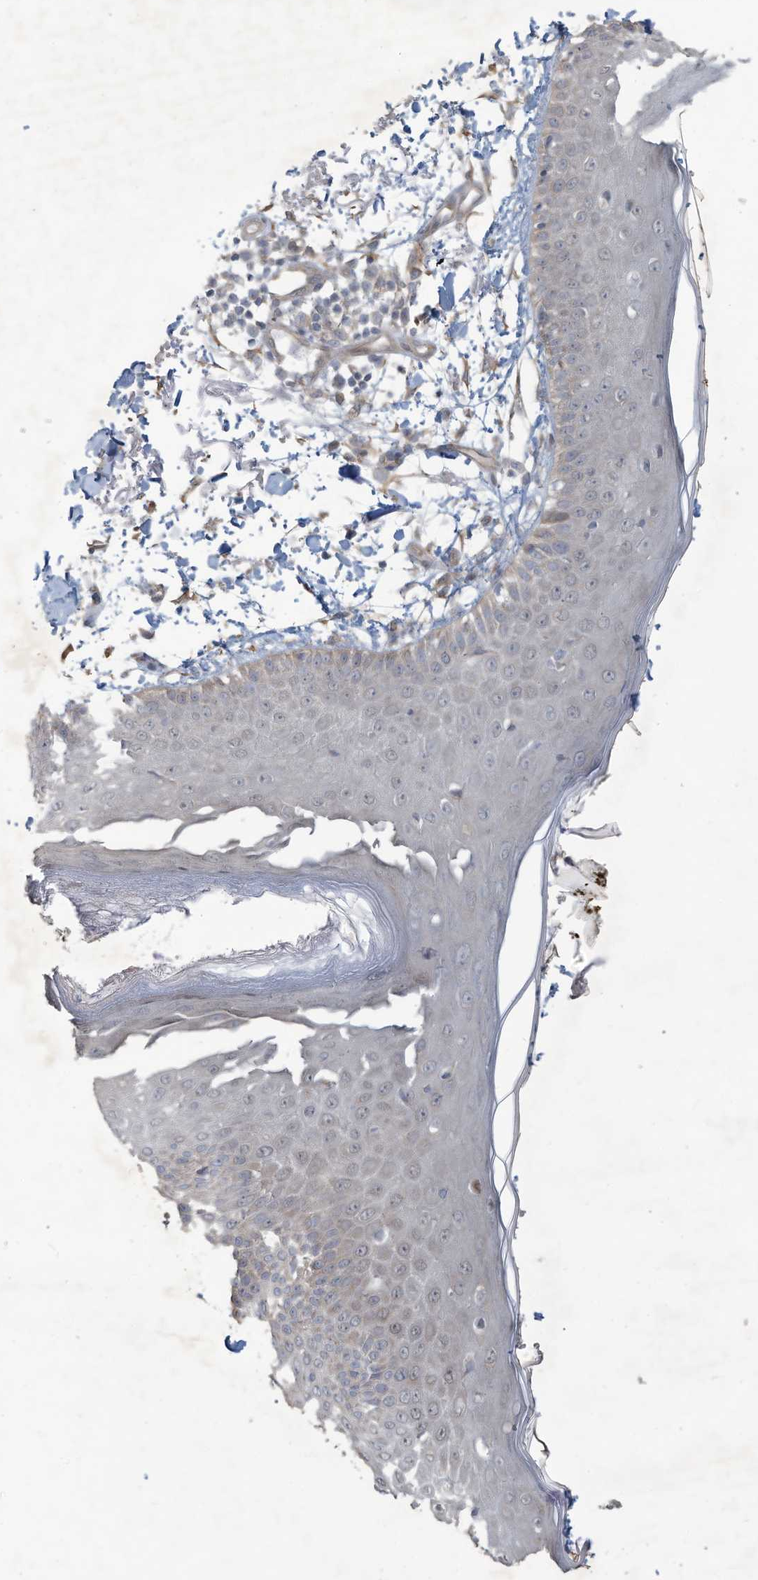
{"staining": {"intensity": "moderate", "quantity": ">75%", "location": "cytoplasmic/membranous"}, "tissue": "skin", "cell_type": "Fibroblasts", "image_type": "normal", "snomed": [{"axis": "morphology", "description": "Normal tissue, NOS"}, {"axis": "morphology", "description": "Squamous cell carcinoma, NOS"}, {"axis": "topography", "description": "Skin"}, {"axis": "topography", "description": "Peripheral nerve tissue"}], "caption": "Moderate cytoplasmic/membranous protein positivity is seen in about >75% of fibroblasts in skin.", "gene": "MAGIX", "patient": {"sex": "male", "age": 83}}